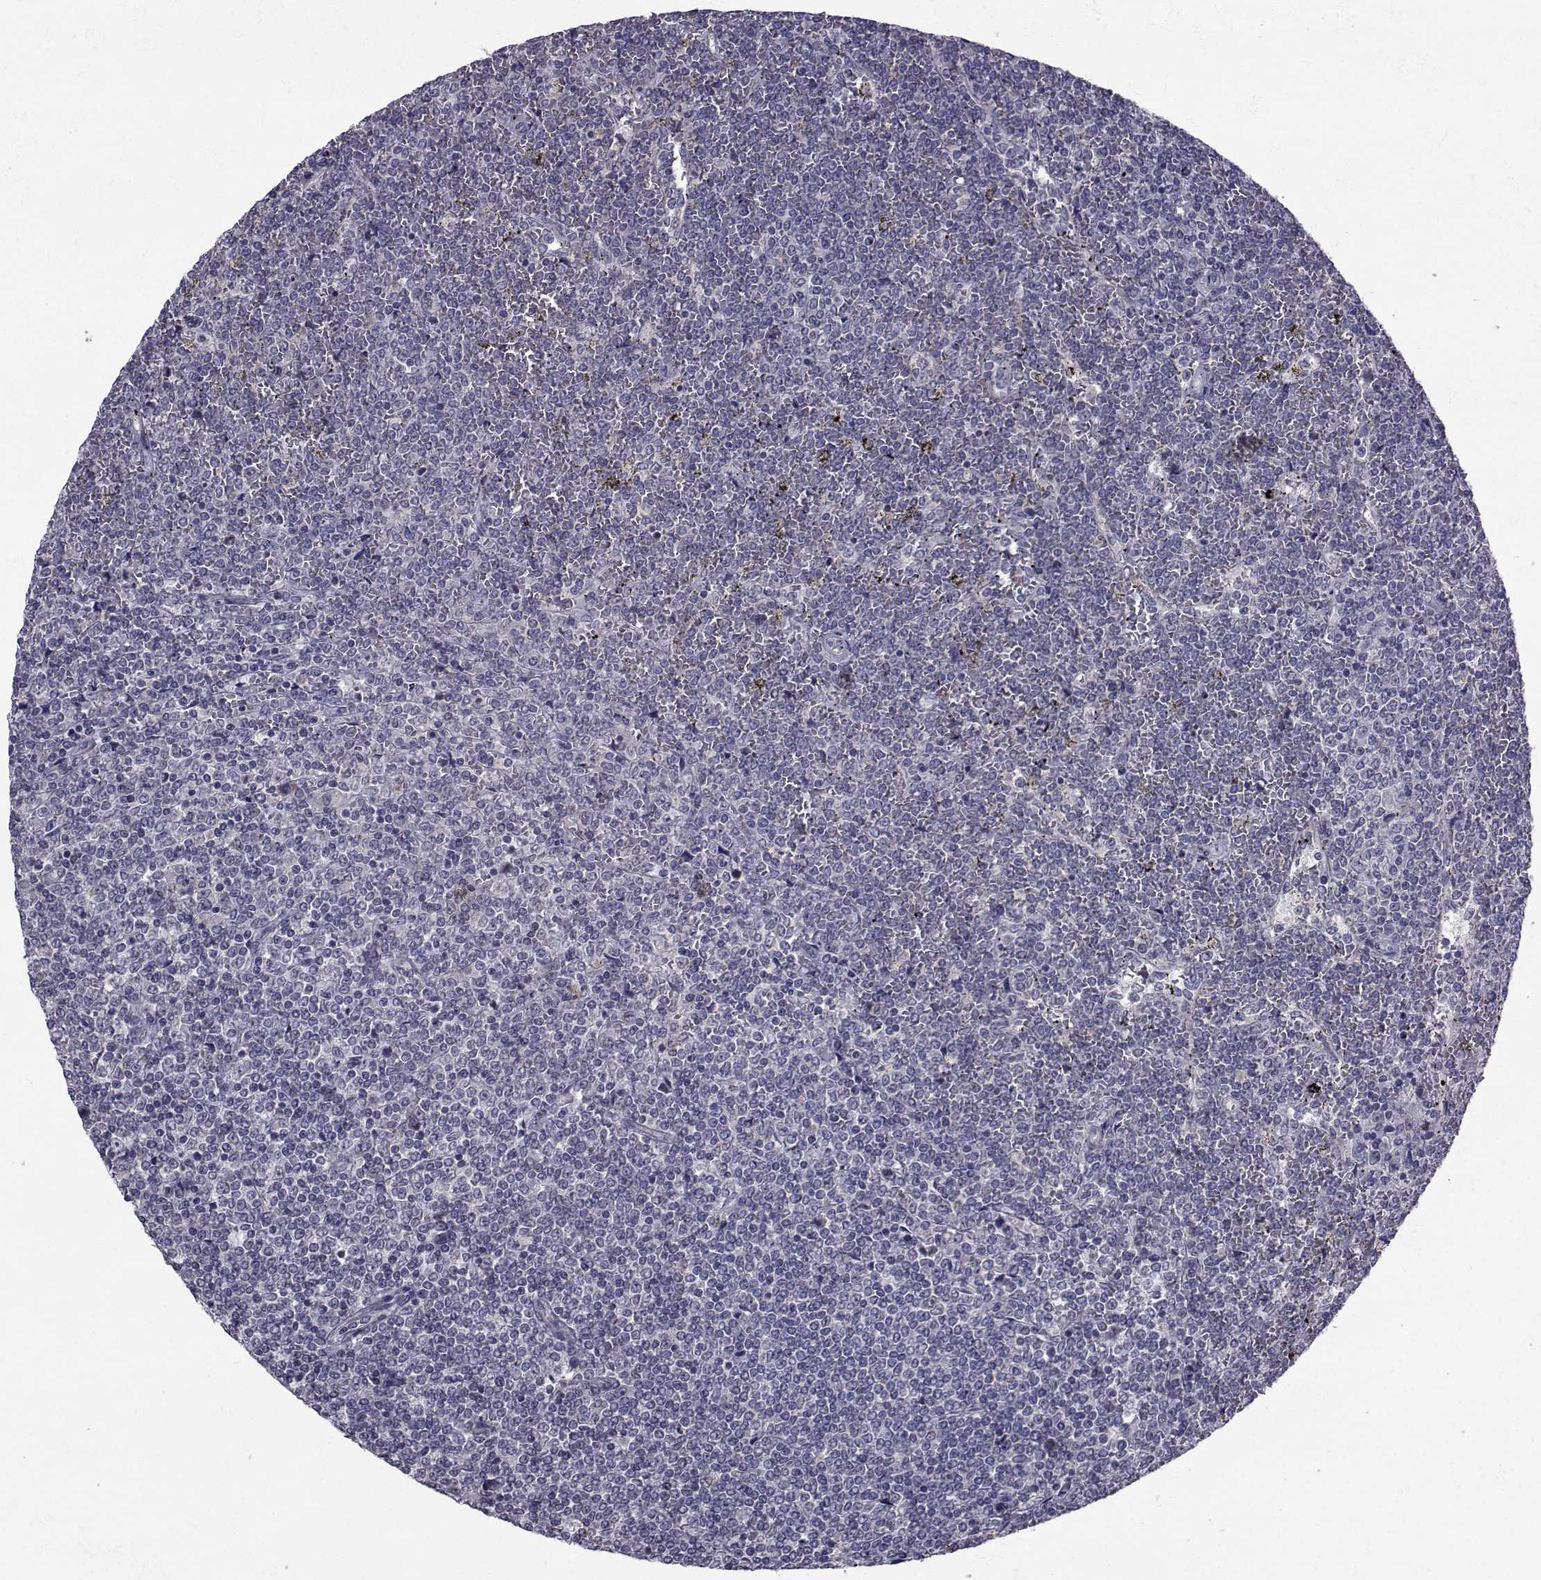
{"staining": {"intensity": "negative", "quantity": "none", "location": "none"}, "tissue": "lymphoma", "cell_type": "Tumor cells", "image_type": "cancer", "snomed": [{"axis": "morphology", "description": "Malignant lymphoma, non-Hodgkin's type, Low grade"}, {"axis": "topography", "description": "Spleen"}], "caption": "Tumor cells are negative for brown protein staining in lymphoma.", "gene": "CFAP74", "patient": {"sex": "female", "age": 19}}